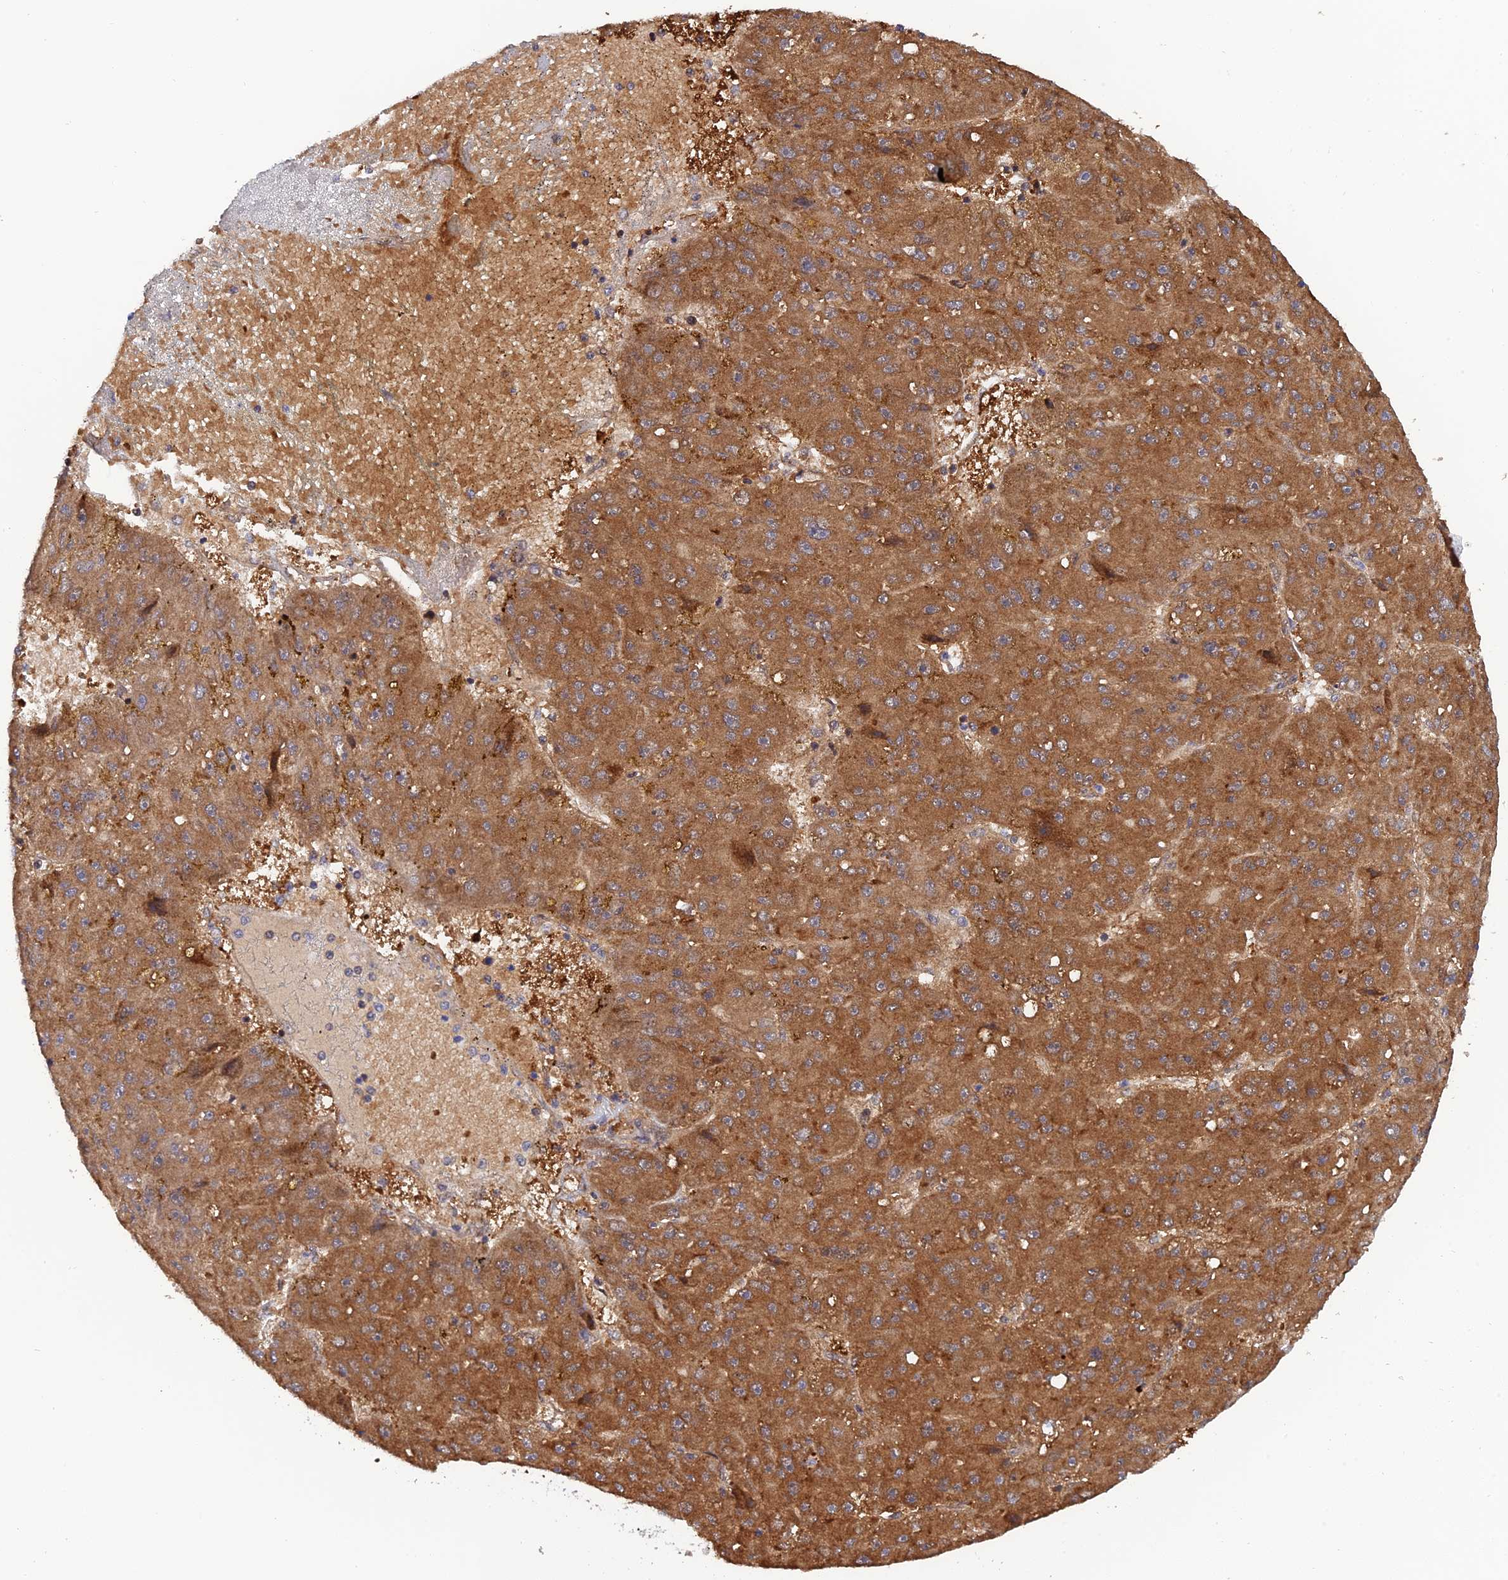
{"staining": {"intensity": "strong", "quantity": ">75%", "location": "cytoplasmic/membranous"}, "tissue": "liver cancer", "cell_type": "Tumor cells", "image_type": "cancer", "snomed": [{"axis": "morphology", "description": "Carcinoma, Hepatocellular, NOS"}, {"axis": "topography", "description": "Liver"}], "caption": "Approximately >75% of tumor cells in human hepatocellular carcinoma (liver) show strong cytoplasmic/membranous protein positivity as visualized by brown immunohistochemical staining.", "gene": "ARL2BP", "patient": {"sex": "male", "age": 67}}